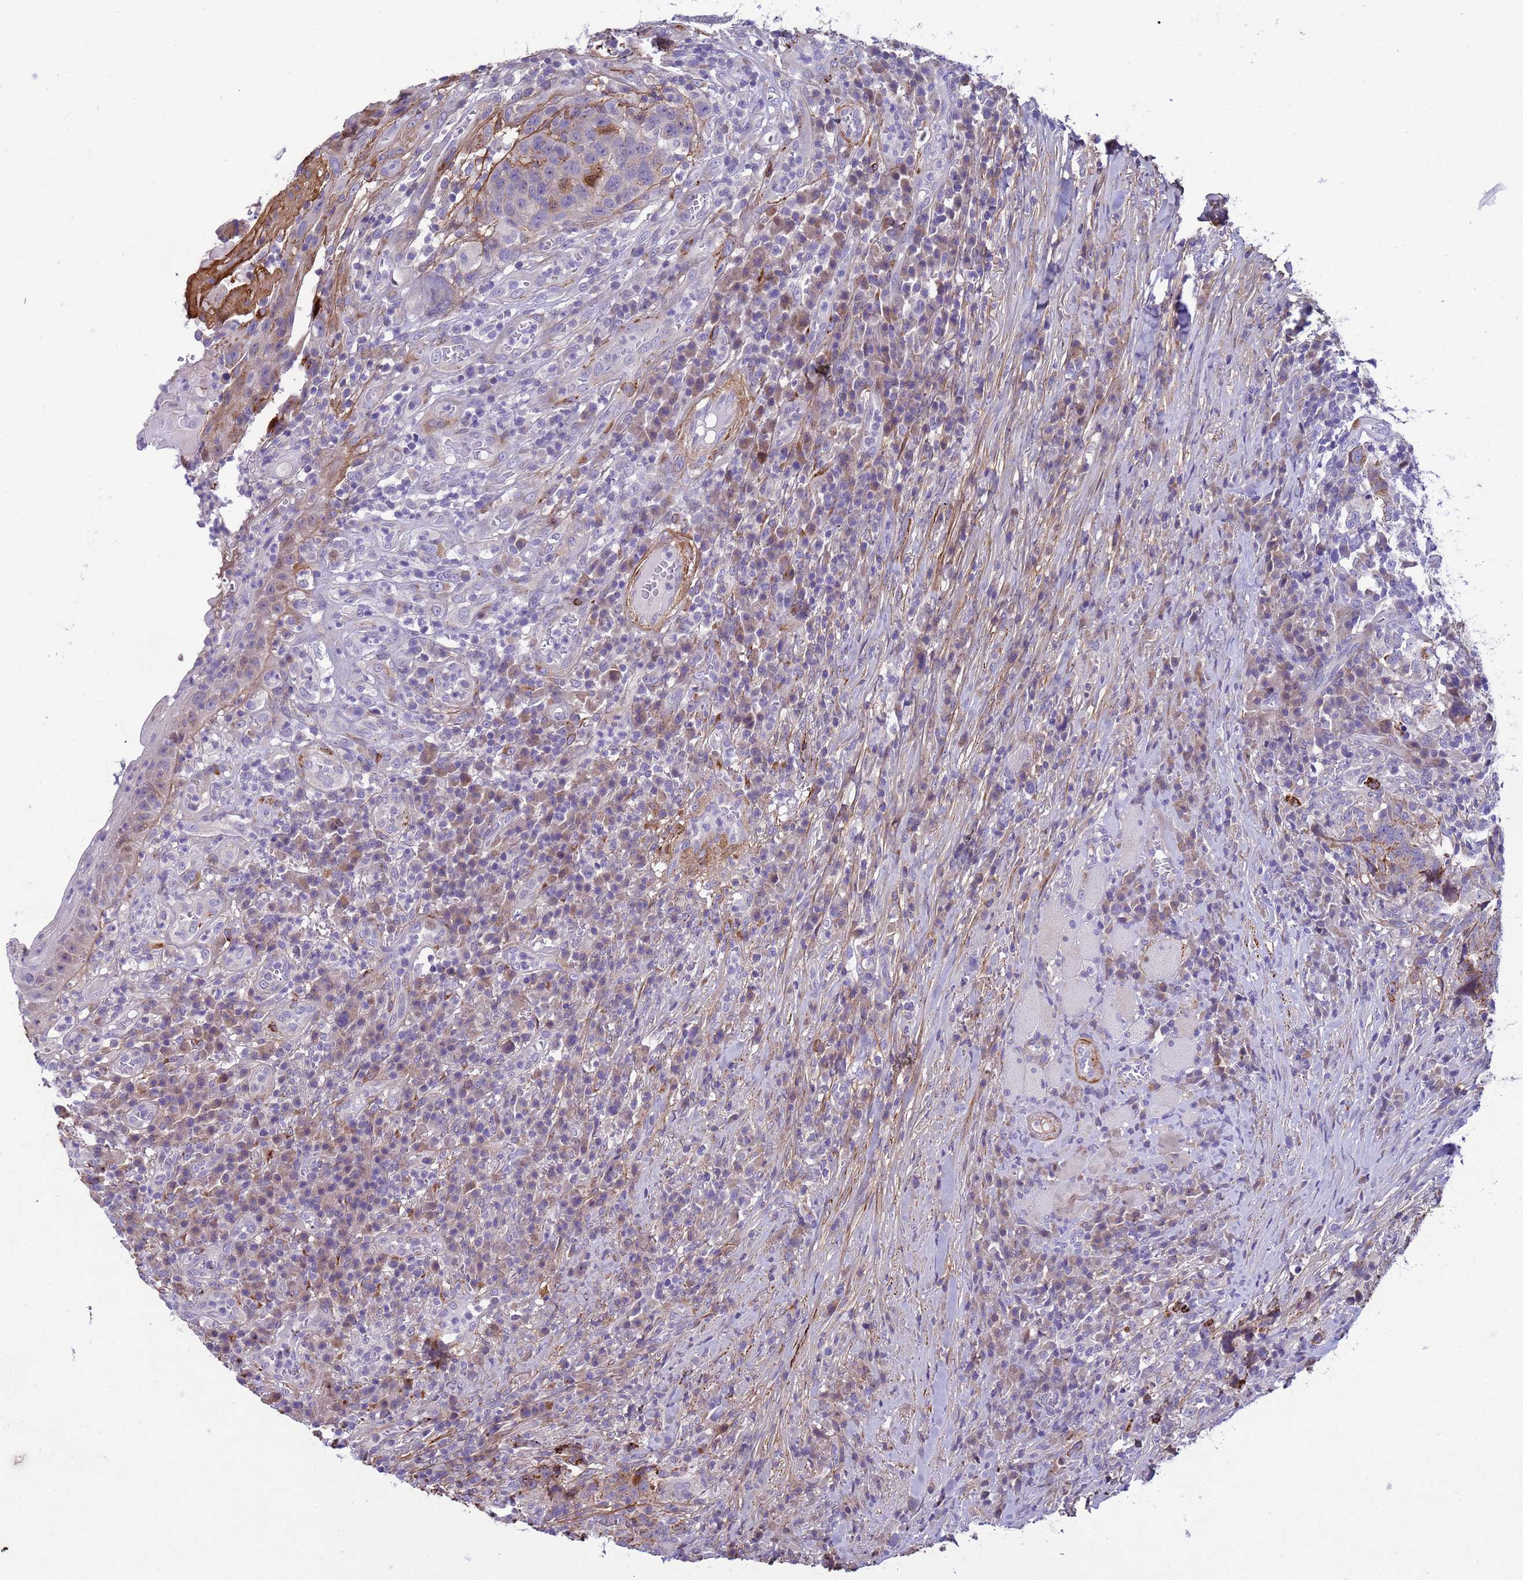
{"staining": {"intensity": "negative", "quantity": "none", "location": "none"}, "tissue": "head and neck cancer", "cell_type": "Tumor cells", "image_type": "cancer", "snomed": [{"axis": "morphology", "description": "Squamous cell carcinoma, NOS"}, {"axis": "topography", "description": "Head-Neck"}], "caption": "Tumor cells are negative for brown protein staining in head and neck squamous cell carcinoma.", "gene": "P2RX7", "patient": {"sex": "male", "age": 66}}